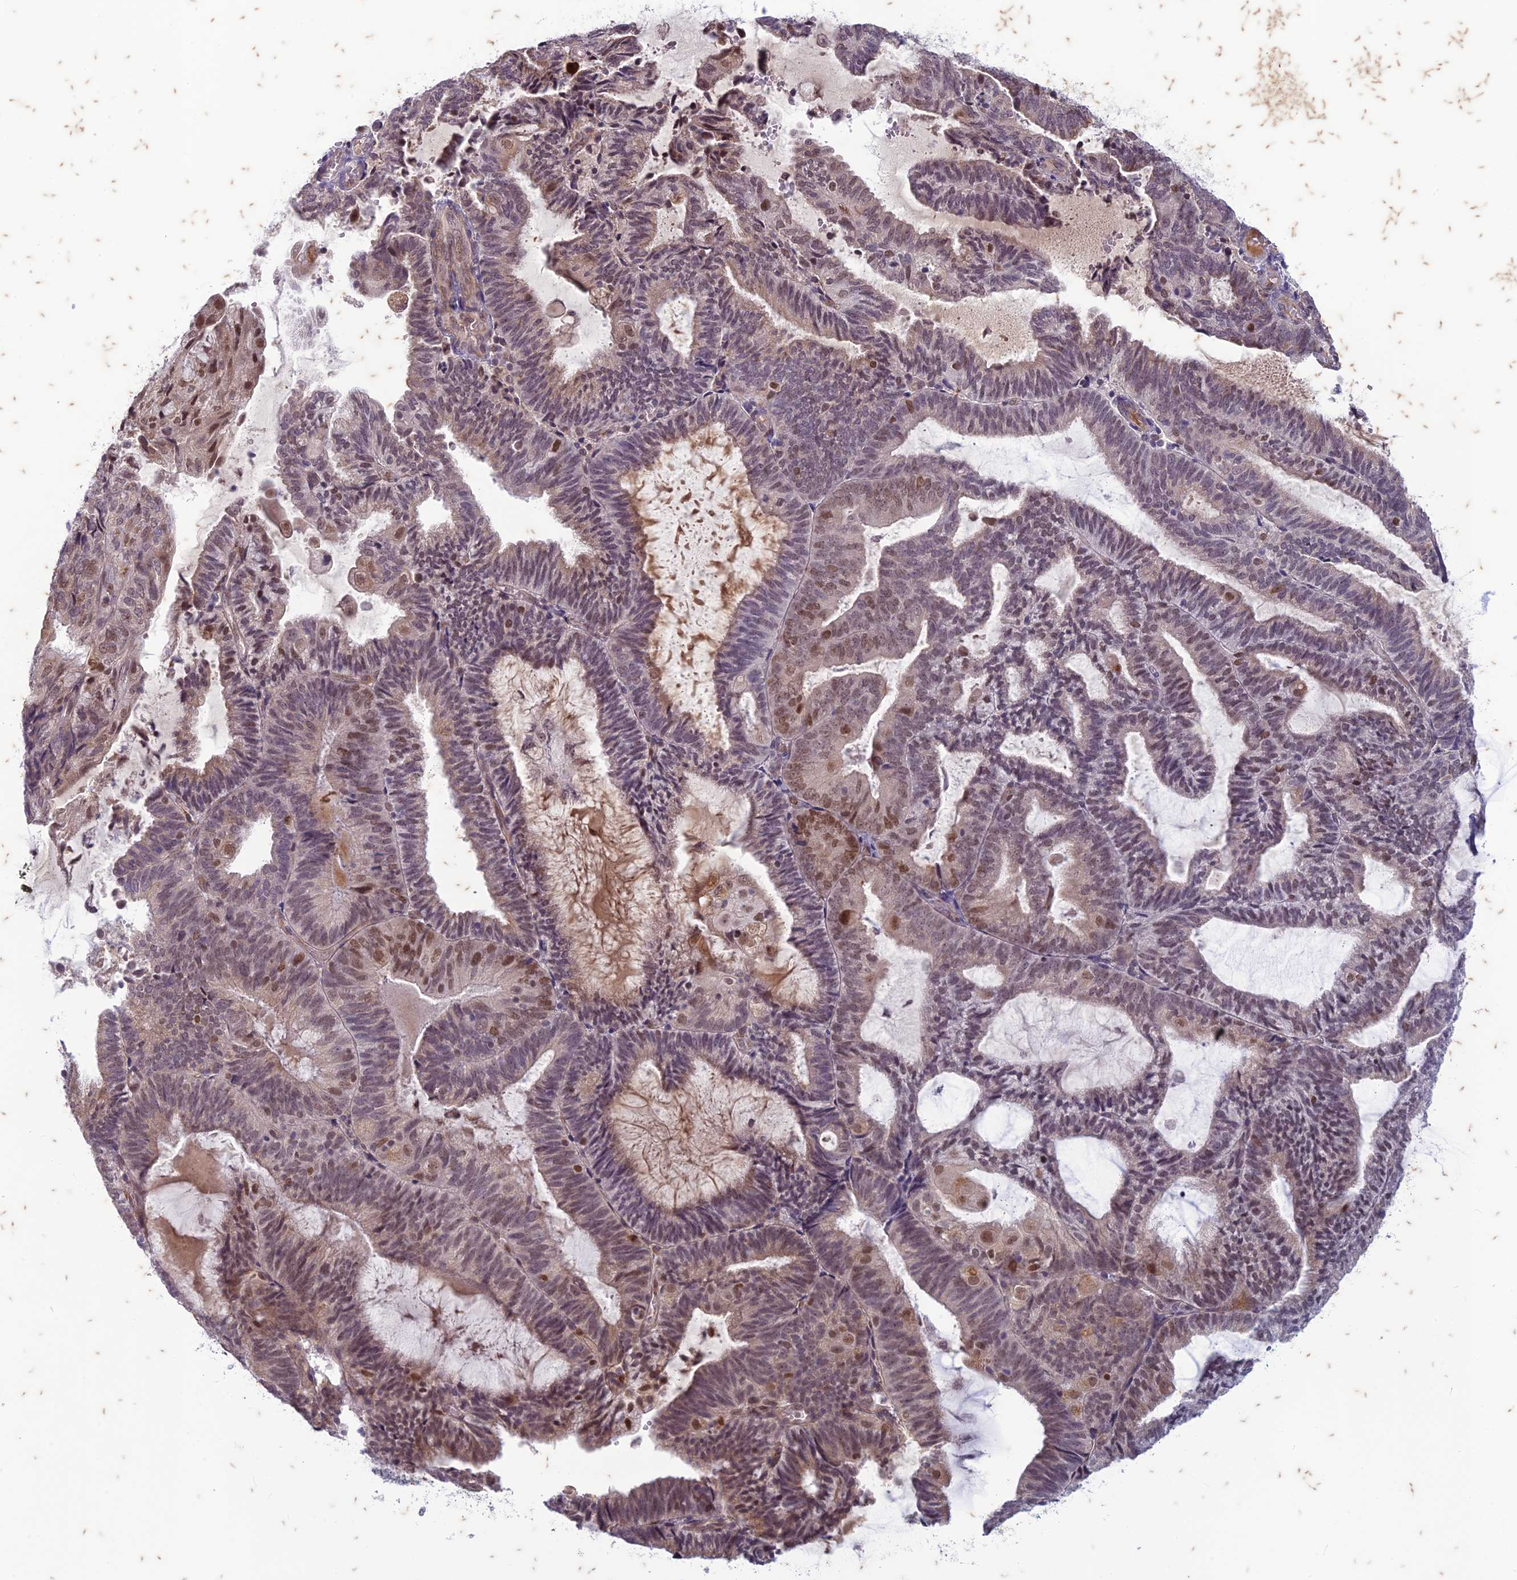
{"staining": {"intensity": "moderate", "quantity": "<25%", "location": "nuclear"}, "tissue": "endometrial cancer", "cell_type": "Tumor cells", "image_type": "cancer", "snomed": [{"axis": "morphology", "description": "Adenocarcinoma, NOS"}, {"axis": "topography", "description": "Endometrium"}], "caption": "Moderate nuclear protein positivity is present in about <25% of tumor cells in endometrial cancer (adenocarcinoma).", "gene": "PABPN1L", "patient": {"sex": "female", "age": 81}}